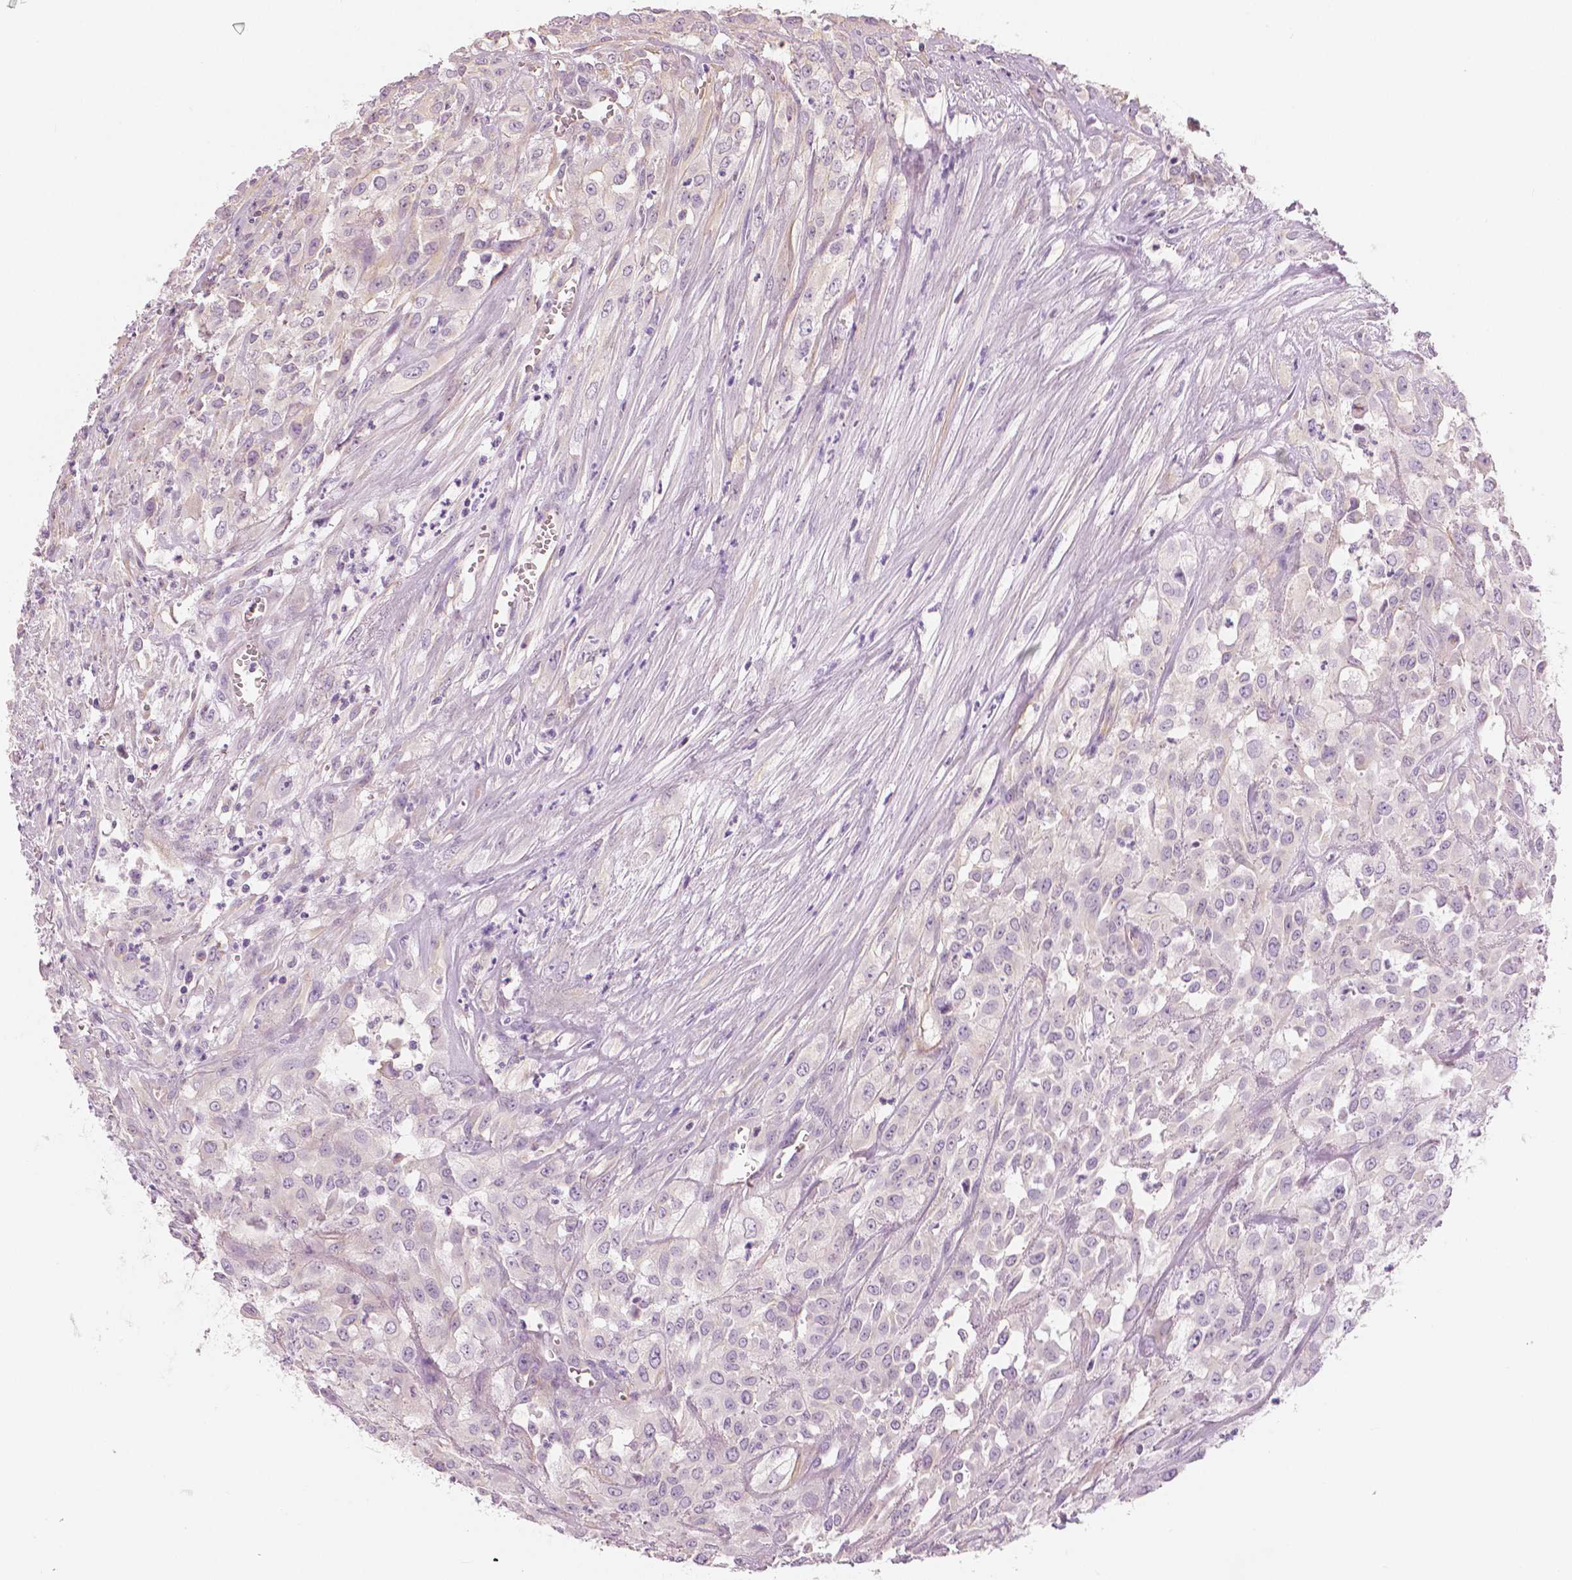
{"staining": {"intensity": "negative", "quantity": "none", "location": "none"}, "tissue": "urothelial cancer", "cell_type": "Tumor cells", "image_type": "cancer", "snomed": [{"axis": "morphology", "description": "Urothelial carcinoma, High grade"}, {"axis": "topography", "description": "Urinary bladder"}], "caption": "Micrograph shows no significant protein expression in tumor cells of urothelial carcinoma (high-grade).", "gene": "SLC24A1", "patient": {"sex": "male", "age": 67}}